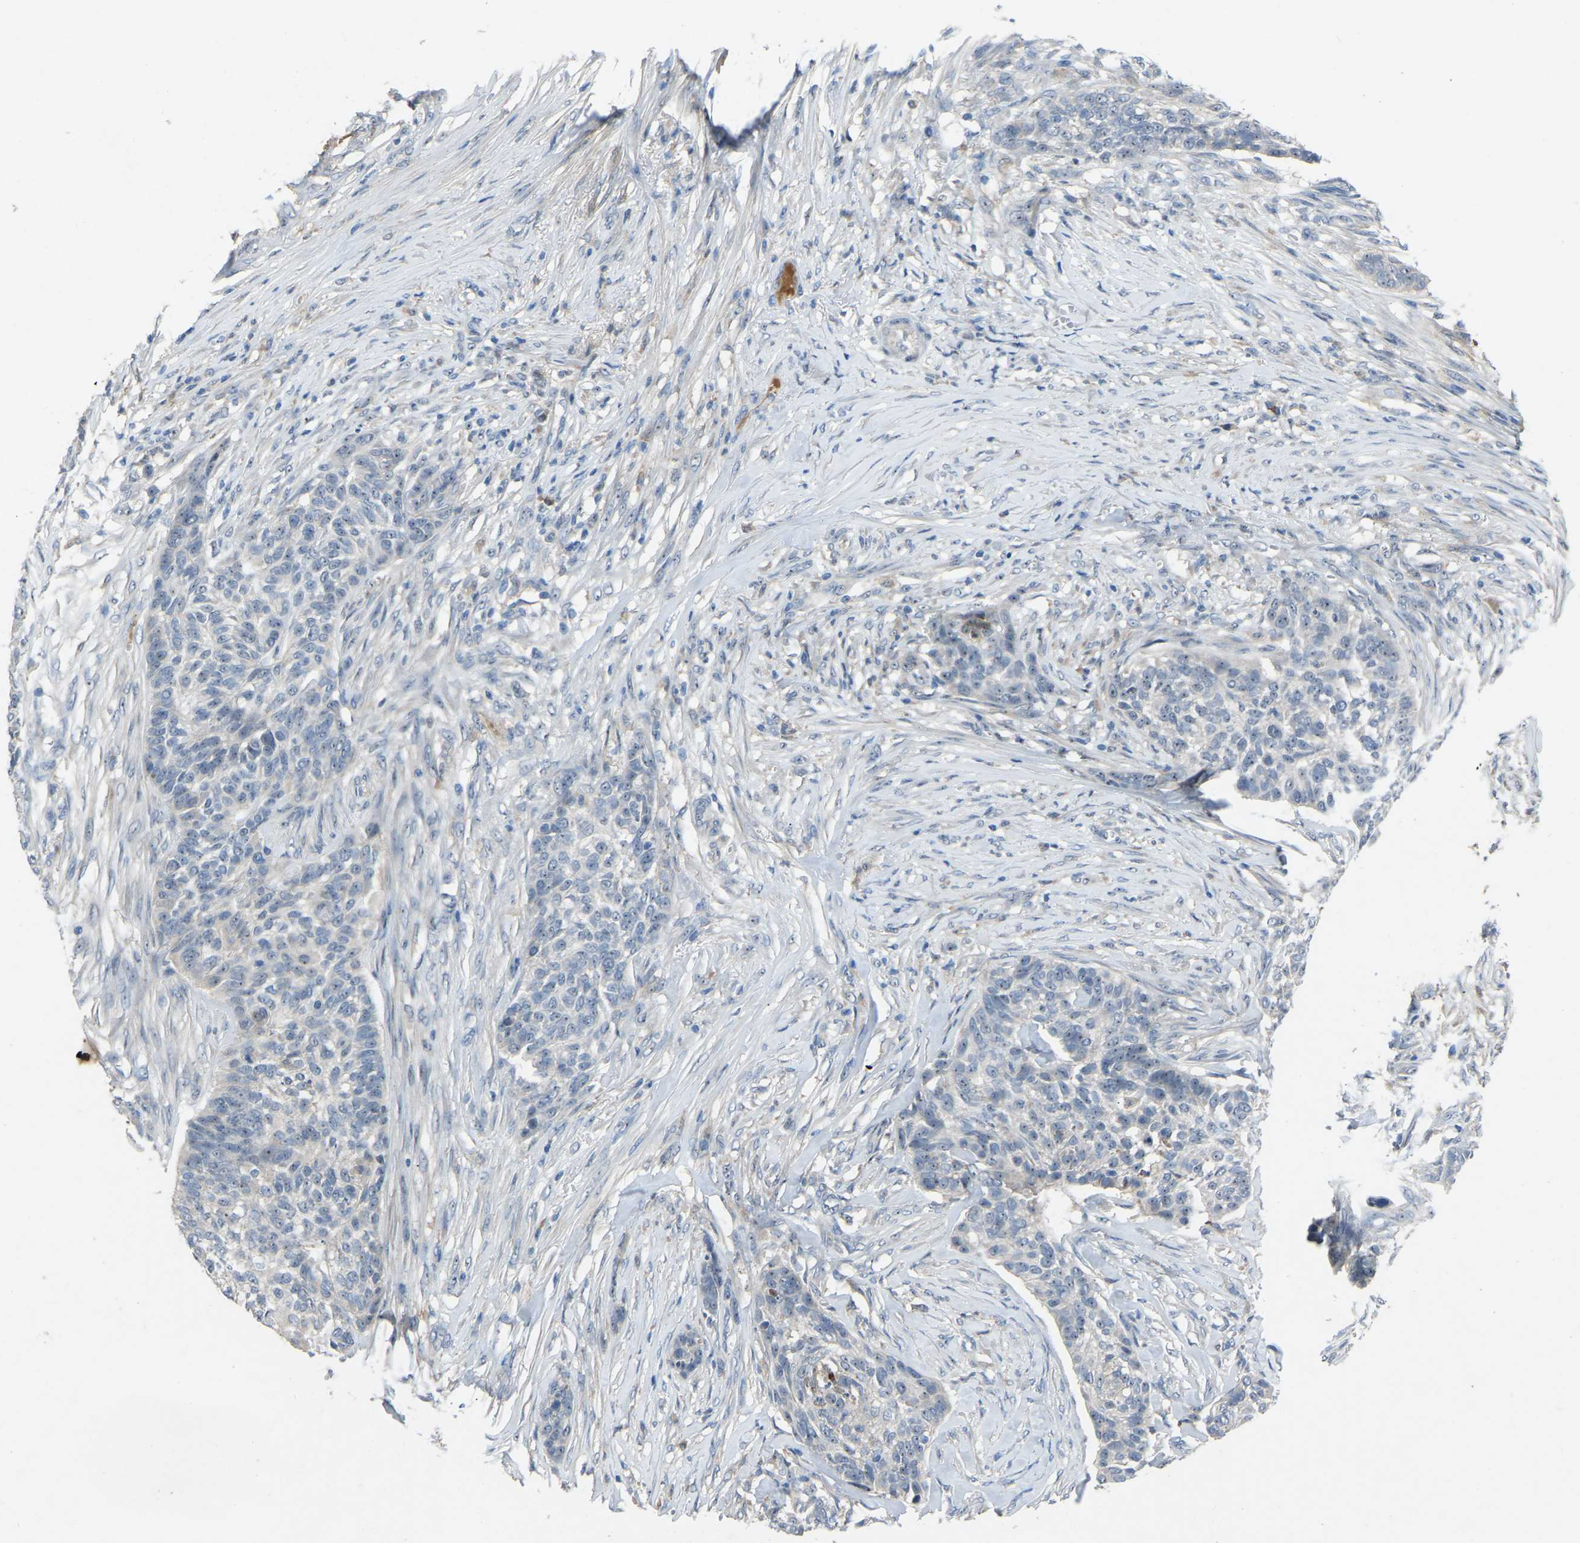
{"staining": {"intensity": "negative", "quantity": "none", "location": "none"}, "tissue": "skin cancer", "cell_type": "Tumor cells", "image_type": "cancer", "snomed": [{"axis": "morphology", "description": "Basal cell carcinoma"}, {"axis": "topography", "description": "Skin"}], "caption": "DAB (3,3'-diaminobenzidine) immunohistochemical staining of skin cancer displays no significant staining in tumor cells.", "gene": "FHIT", "patient": {"sex": "male", "age": 85}}